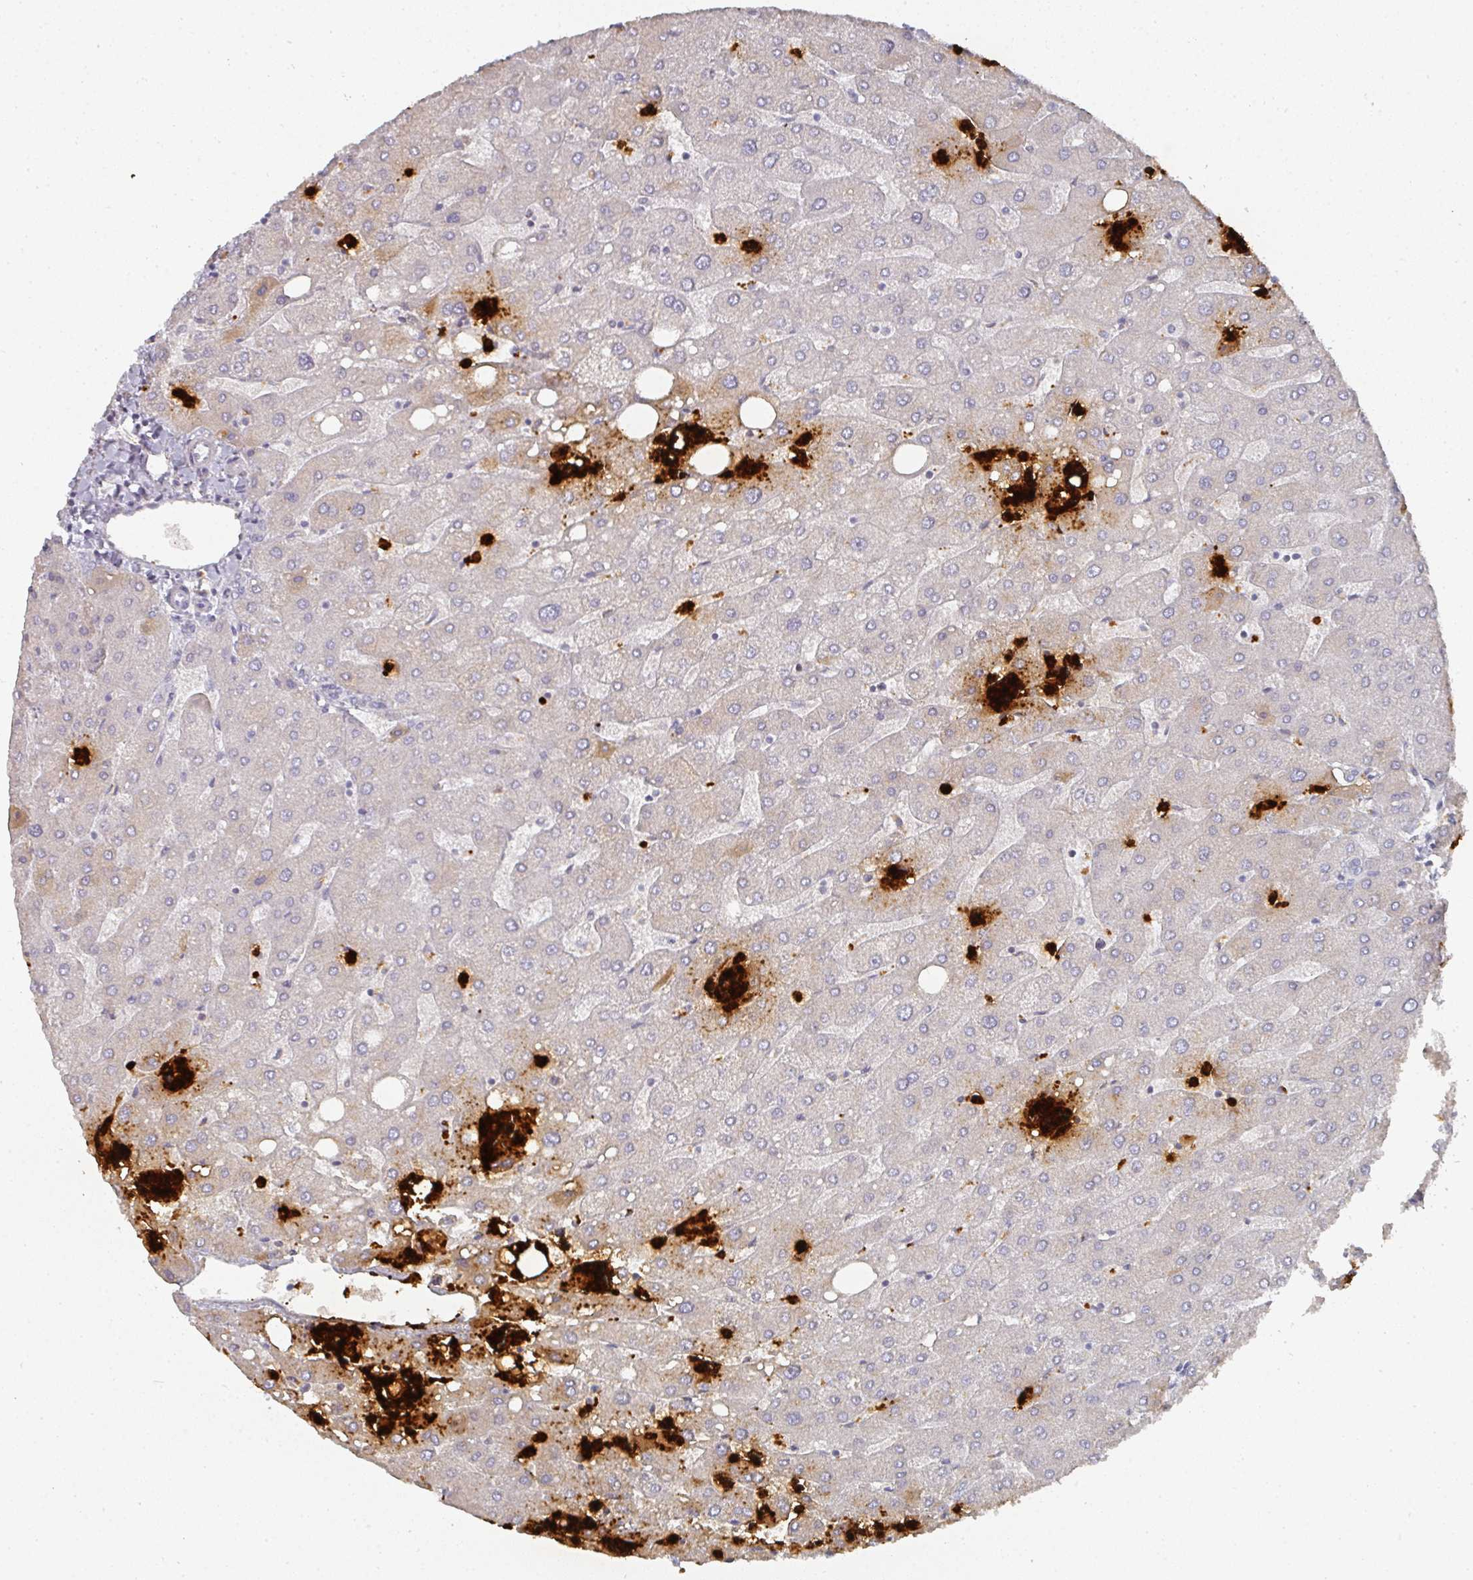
{"staining": {"intensity": "negative", "quantity": "none", "location": "none"}, "tissue": "liver", "cell_type": "Cholangiocytes", "image_type": "normal", "snomed": [{"axis": "morphology", "description": "Normal tissue, NOS"}, {"axis": "topography", "description": "Liver"}], "caption": "The immunohistochemistry histopathology image has no significant staining in cholangiocytes of liver.", "gene": "CAMP", "patient": {"sex": "male", "age": 67}}